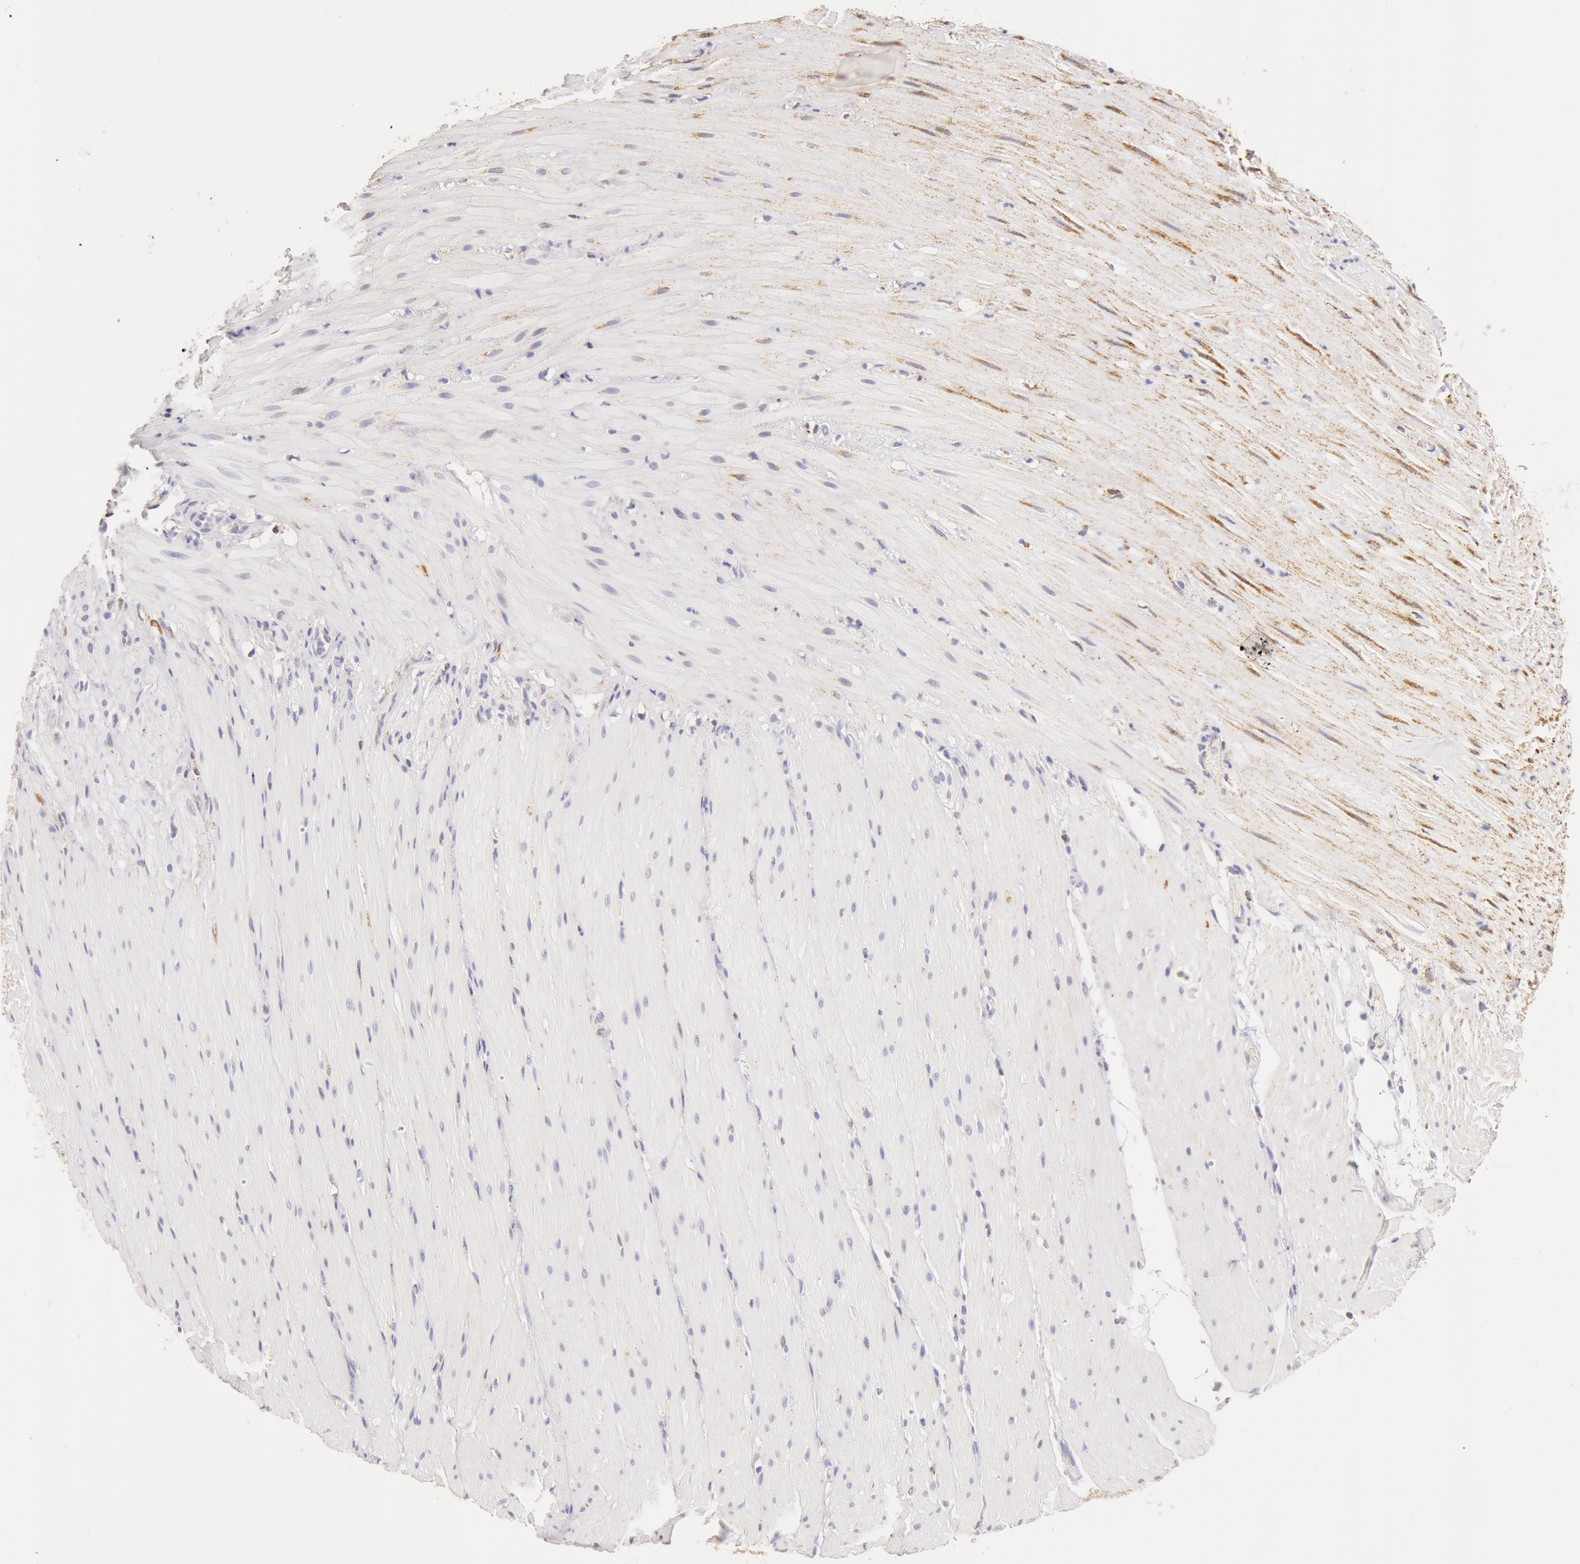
{"staining": {"intensity": "weak", "quantity": "25%-75%", "location": "cytoplasmic/membranous"}, "tissue": "smooth muscle", "cell_type": "Smooth muscle cells", "image_type": "normal", "snomed": [{"axis": "morphology", "description": "Normal tissue, NOS"}, {"axis": "topography", "description": "Duodenum"}], "caption": "There is low levels of weak cytoplasmic/membranous staining in smooth muscle cells of normal smooth muscle, as demonstrated by immunohistochemical staining (brown color).", "gene": "ATP5F1B", "patient": {"sex": "male", "age": 63}}